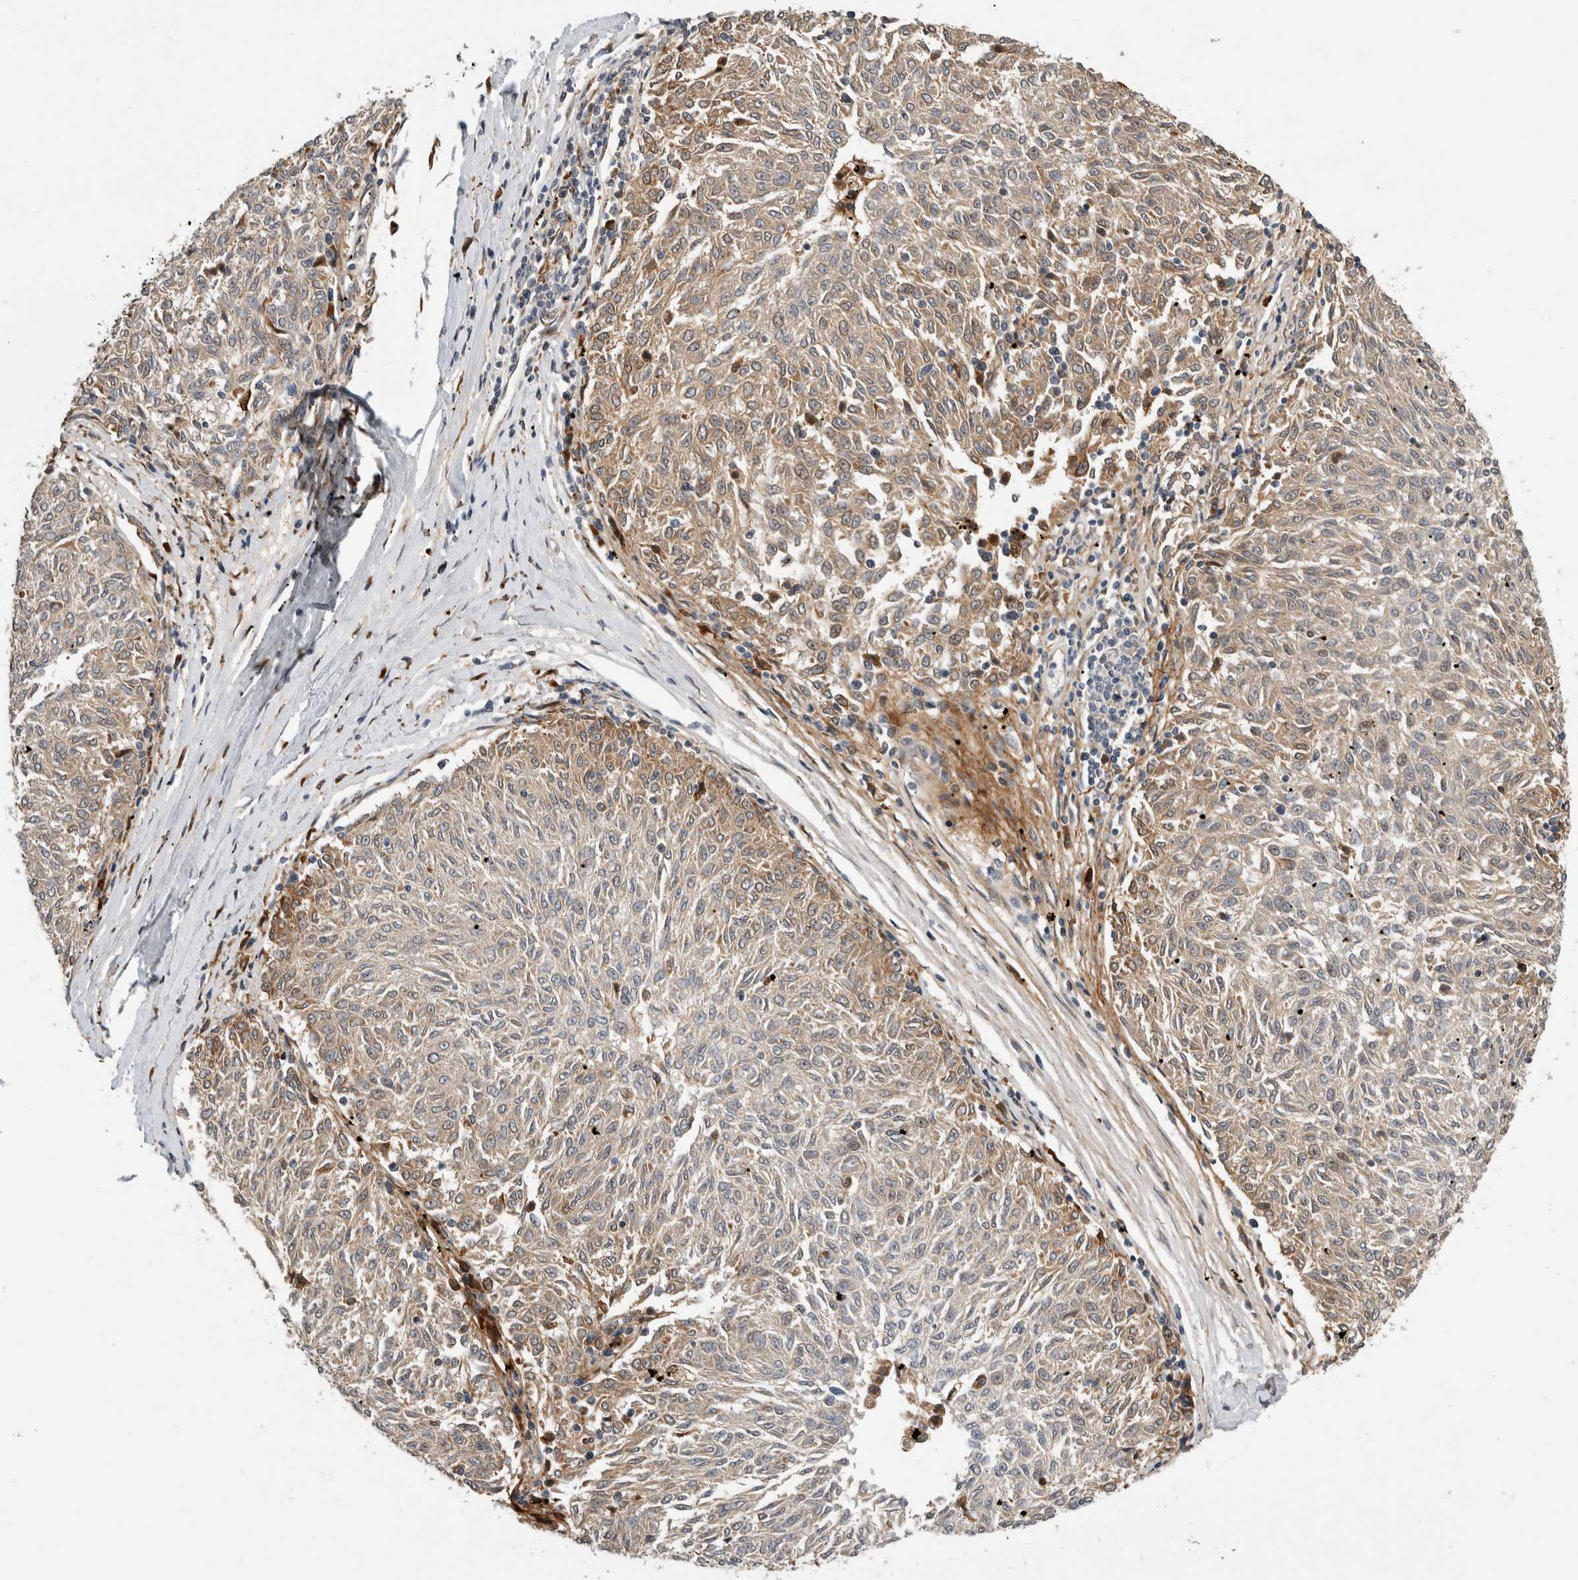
{"staining": {"intensity": "weak", "quantity": ">75%", "location": "cytoplasmic/membranous"}, "tissue": "melanoma", "cell_type": "Tumor cells", "image_type": "cancer", "snomed": [{"axis": "morphology", "description": "Malignant melanoma, NOS"}, {"axis": "topography", "description": "Skin"}], "caption": "Immunohistochemistry staining of malignant melanoma, which shows low levels of weak cytoplasmic/membranous staining in about >75% of tumor cells indicating weak cytoplasmic/membranous protein positivity. The staining was performed using DAB (brown) for protein detection and nuclei were counterstained in hematoxylin (blue).", "gene": "APOL2", "patient": {"sex": "female", "age": 72}}